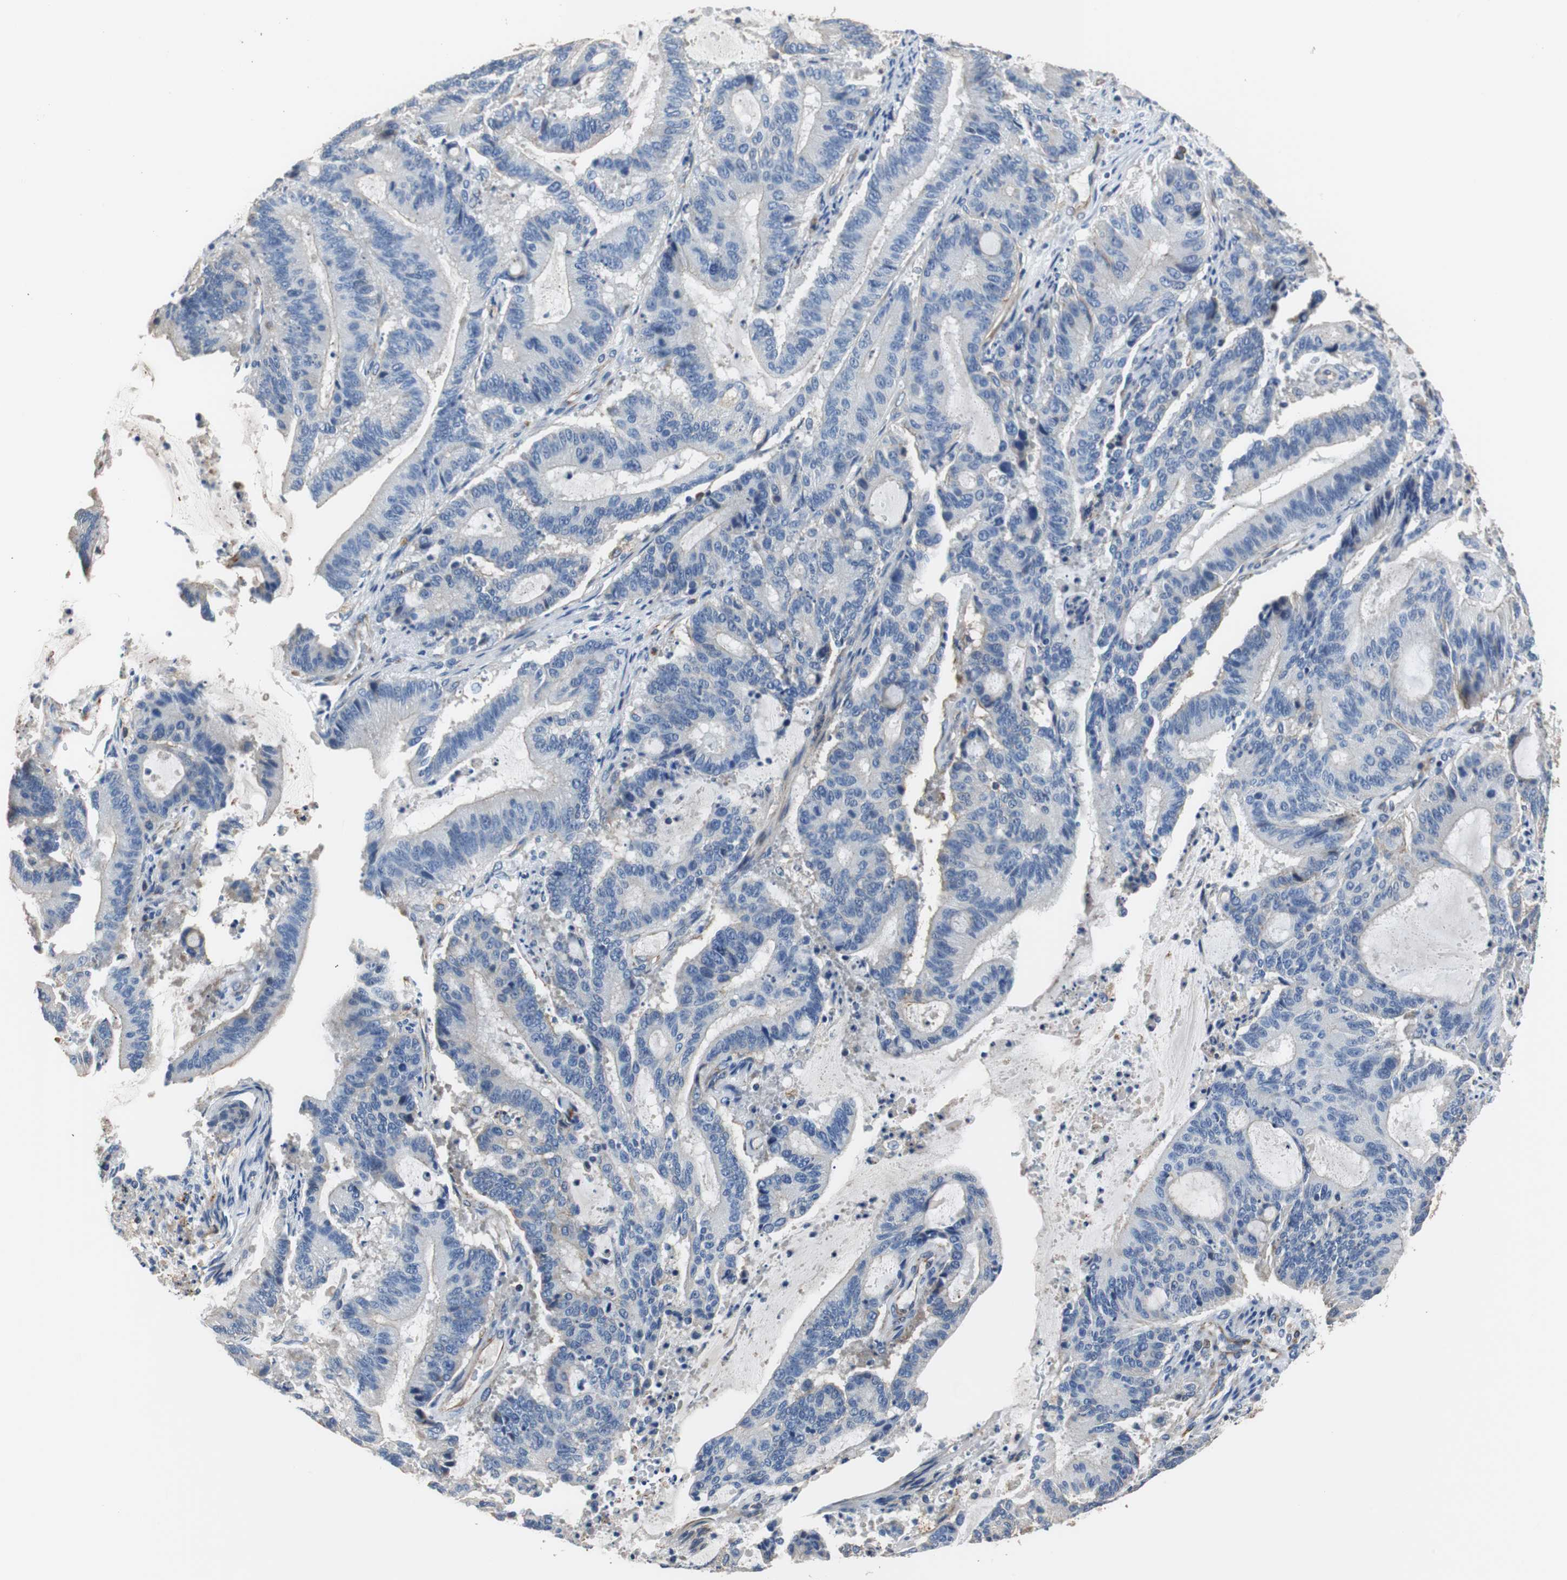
{"staining": {"intensity": "negative", "quantity": "none", "location": "none"}, "tissue": "liver cancer", "cell_type": "Tumor cells", "image_type": "cancer", "snomed": [{"axis": "morphology", "description": "Cholangiocarcinoma"}, {"axis": "topography", "description": "Liver"}], "caption": "This is a photomicrograph of IHC staining of liver cancer (cholangiocarcinoma), which shows no expression in tumor cells.", "gene": "PCK1", "patient": {"sex": "female", "age": 73}}